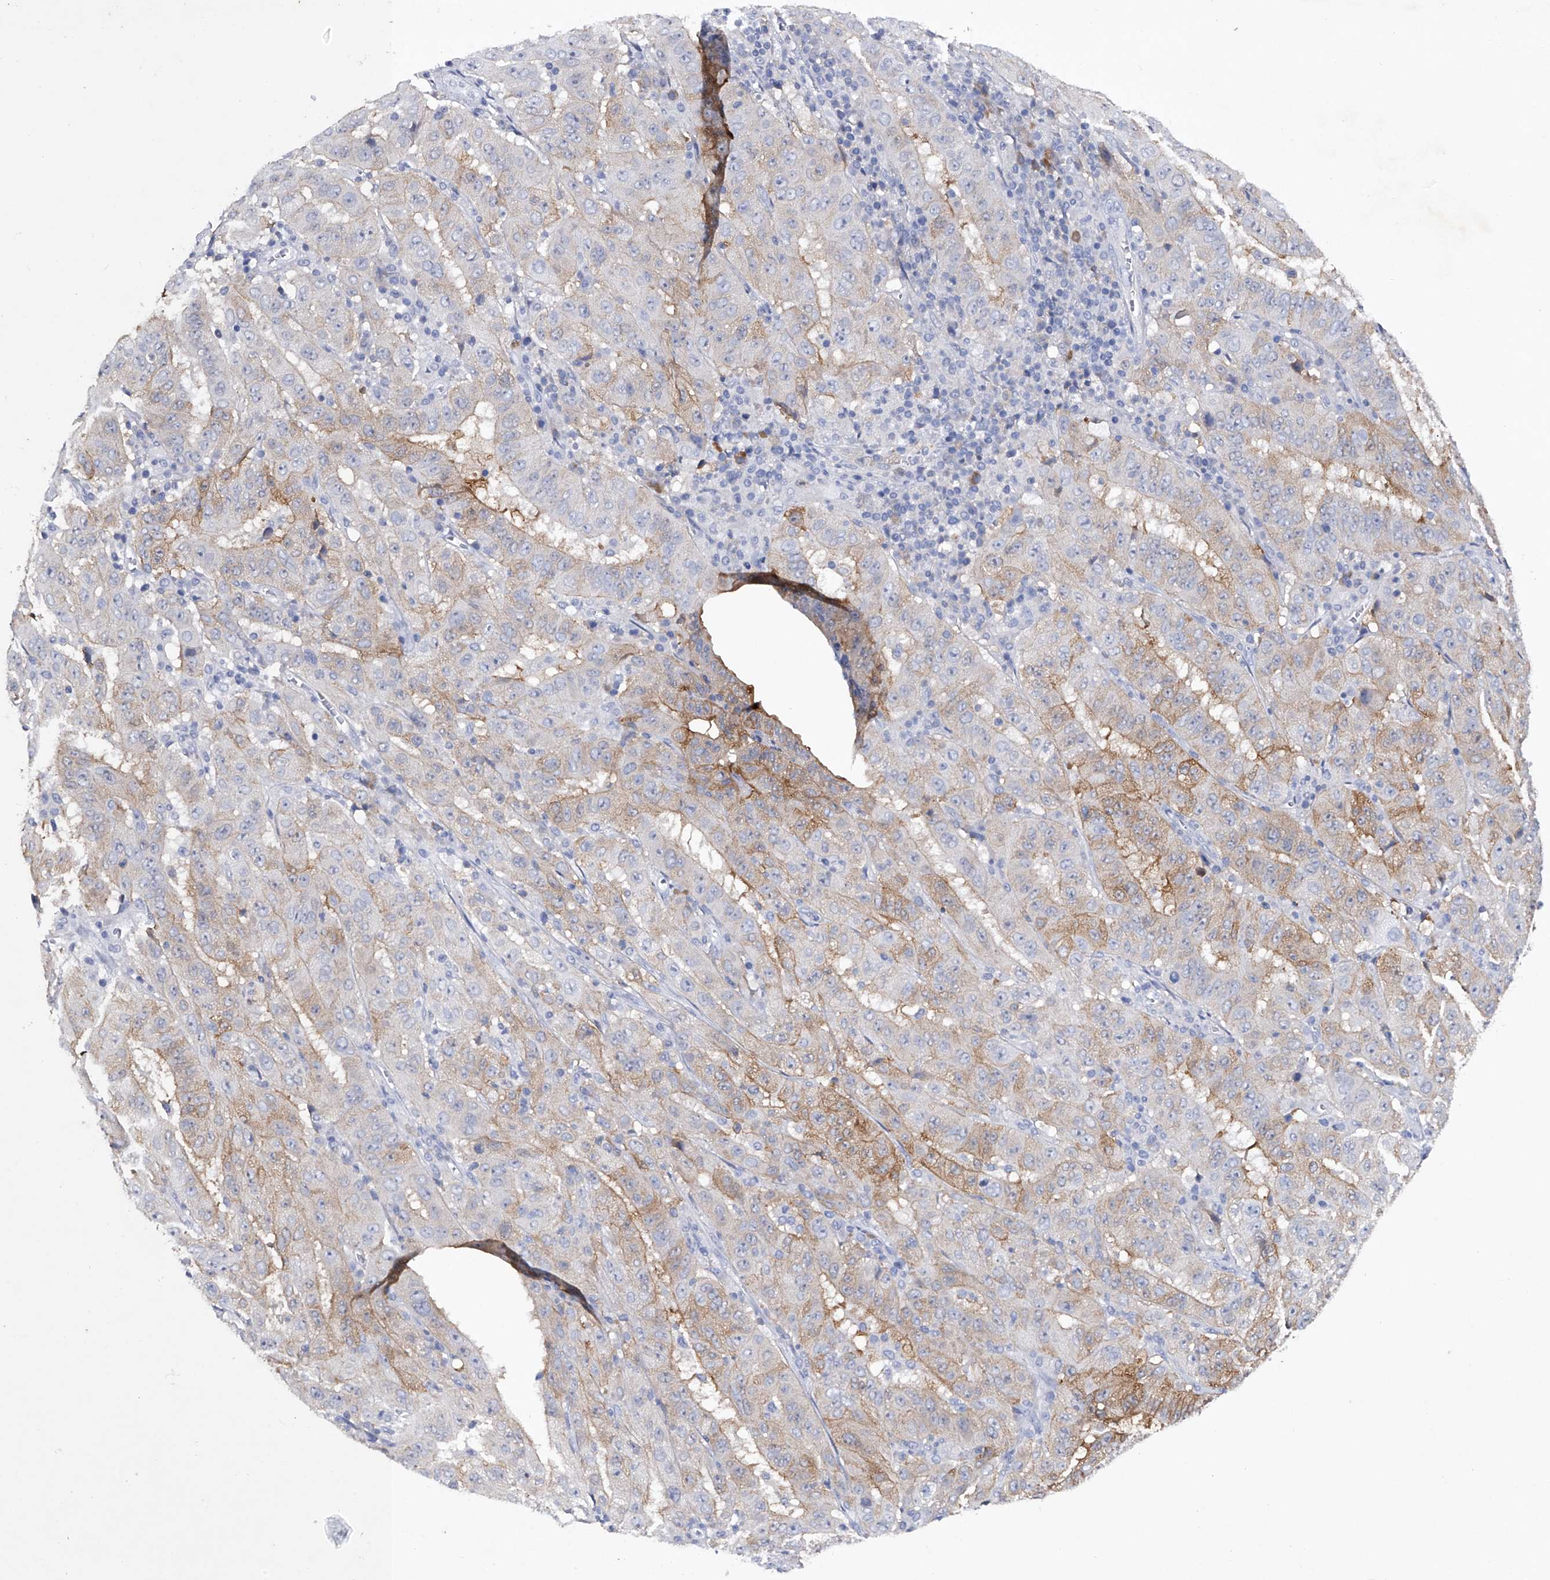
{"staining": {"intensity": "moderate", "quantity": "<25%", "location": "cytoplasmic/membranous"}, "tissue": "pancreatic cancer", "cell_type": "Tumor cells", "image_type": "cancer", "snomed": [{"axis": "morphology", "description": "Adenocarcinoma, NOS"}, {"axis": "topography", "description": "Pancreas"}], "caption": "Tumor cells display low levels of moderate cytoplasmic/membranous expression in about <25% of cells in adenocarcinoma (pancreatic).", "gene": "ASNS", "patient": {"sex": "male", "age": 63}}